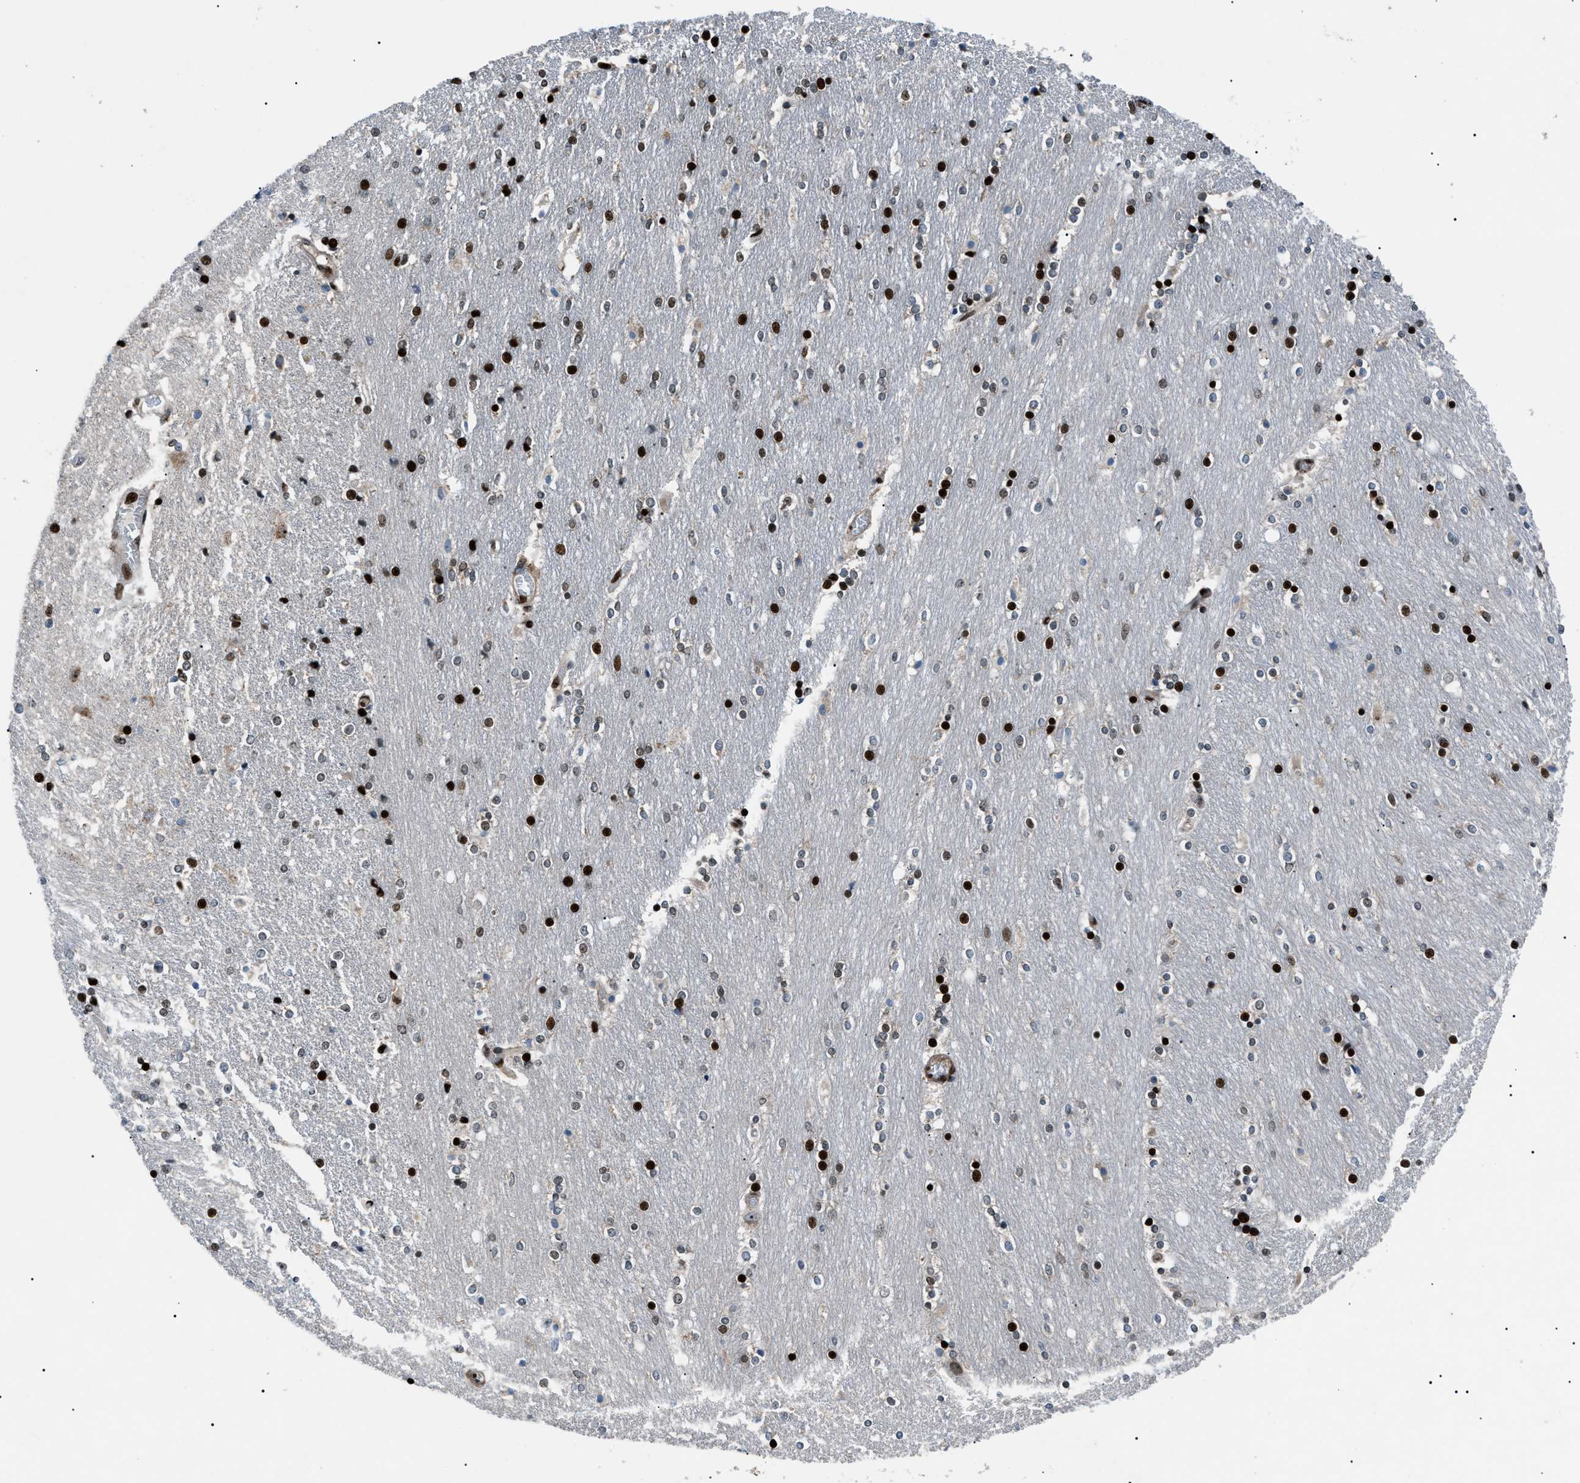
{"staining": {"intensity": "strong", "quantity": "25%-75%", "location": "nuclear"}, "tissue": "caudate", "cell_type": "Glial cells", "image_type": "normal", "snomed": [{"axis": "morphology", "description": "Normal tissue, NOS"}, {"axis": "topography", "description": "Lateral ventricle wall"}], "caption": "The histopathology image displays immunohistochemical staining of unremarkable caudate. There is strong nuclear staining is present in about 25%-75% of glial cells.", "gene": "PRKX", "patient": {"sex": "female", "age": 54}}